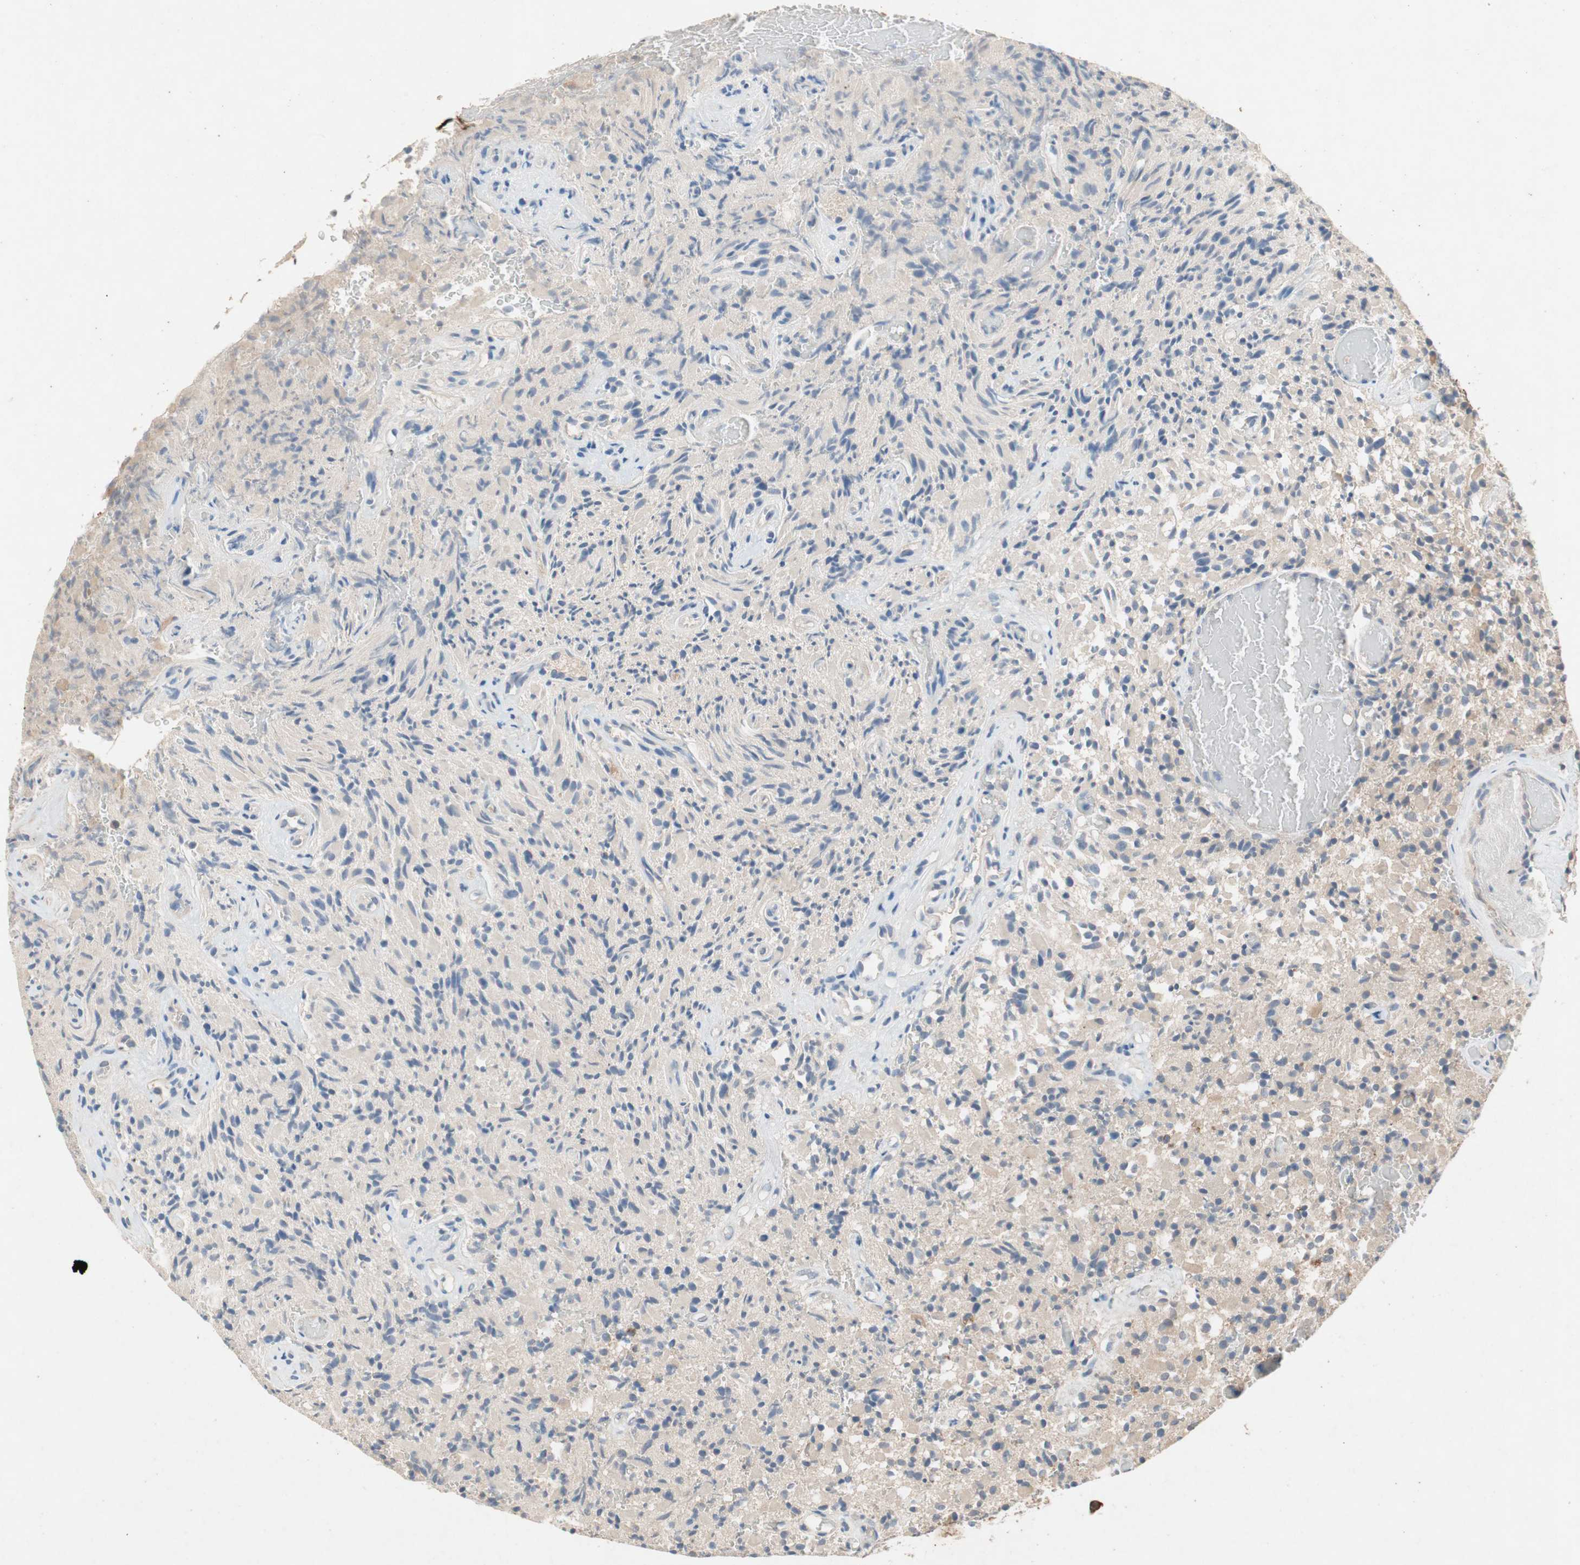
{"staining": {"intensity": "weak", "quantity": ">75%", "location": "cytoplasmic/membranous"}, "tissue": "glioma", "cell_type": "Tumor cells", "image_type": "cancer", "snomed": [{"axis": "morphology", "description": "Glioma, malignant, High grade"}, {"axis": "topography", "description": "Brain"}], "caption": "Protein expression analysis of glioma reveals weak cytoplasmic/membranous staining in approximately >75% of tumor cells.", "gene": "NCLN", "patient": {"sex": "male", "age": 71}}